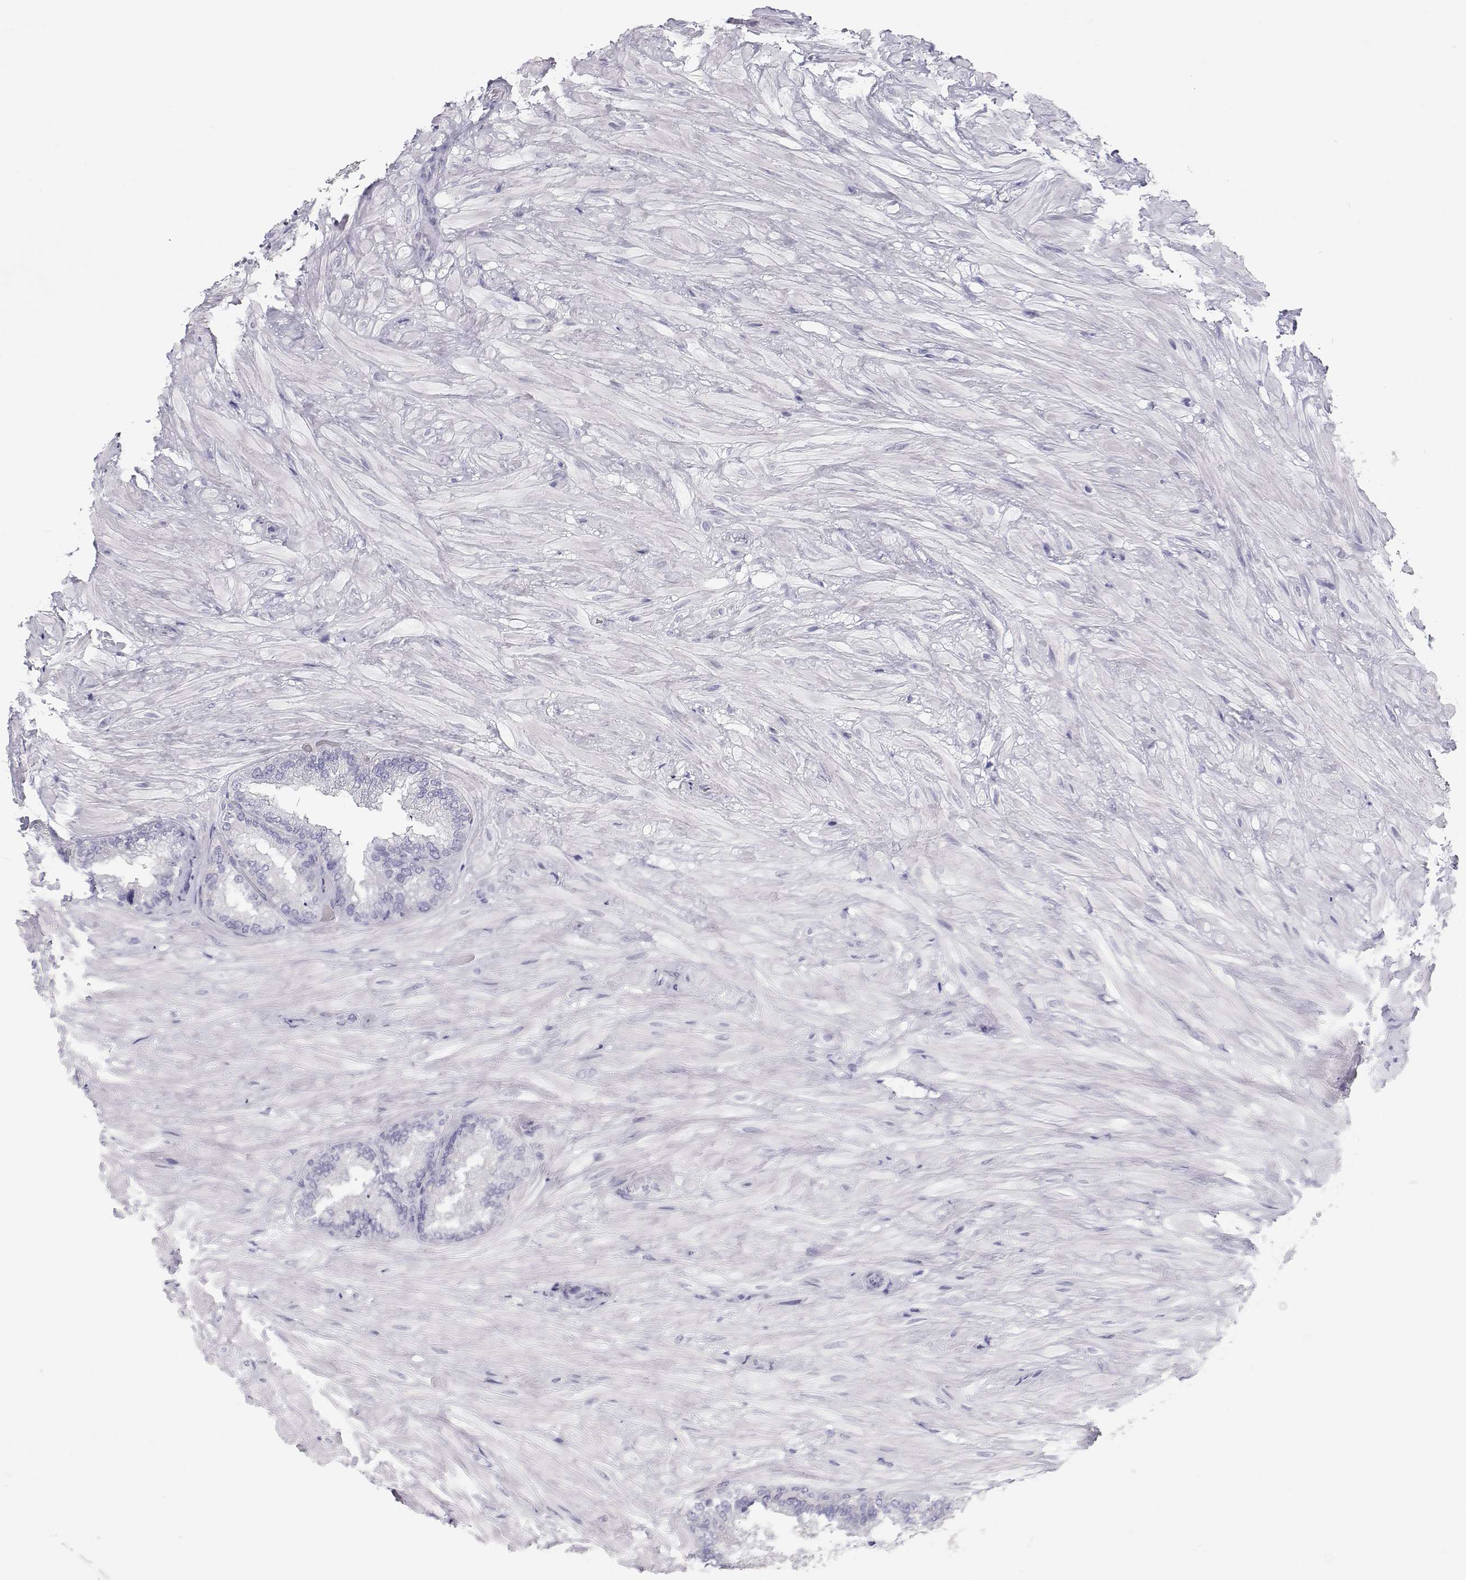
{"staining": {"intensity": "weak", "quantity": "<25%", "location": "cytoplasmic/membranous"}, "tissue": "seminal vesicle", "cell_type": "Glandular cells", "image_type": "normal", "snomed": [{"axis": "morphology", "description": "Normal tissue, NOS"}, {"axis": "topography", "description": "Seminal veicle"}], "caption": "IHC of unremarkable human seminal vesicle demonstrates no positivity in glandular cells. The staining is performed using DAB brown chromogen with nuclei counter-stained in using hematoxylin.", "gene": "TTN", "patient": {"sex": "male", "age": 68}}